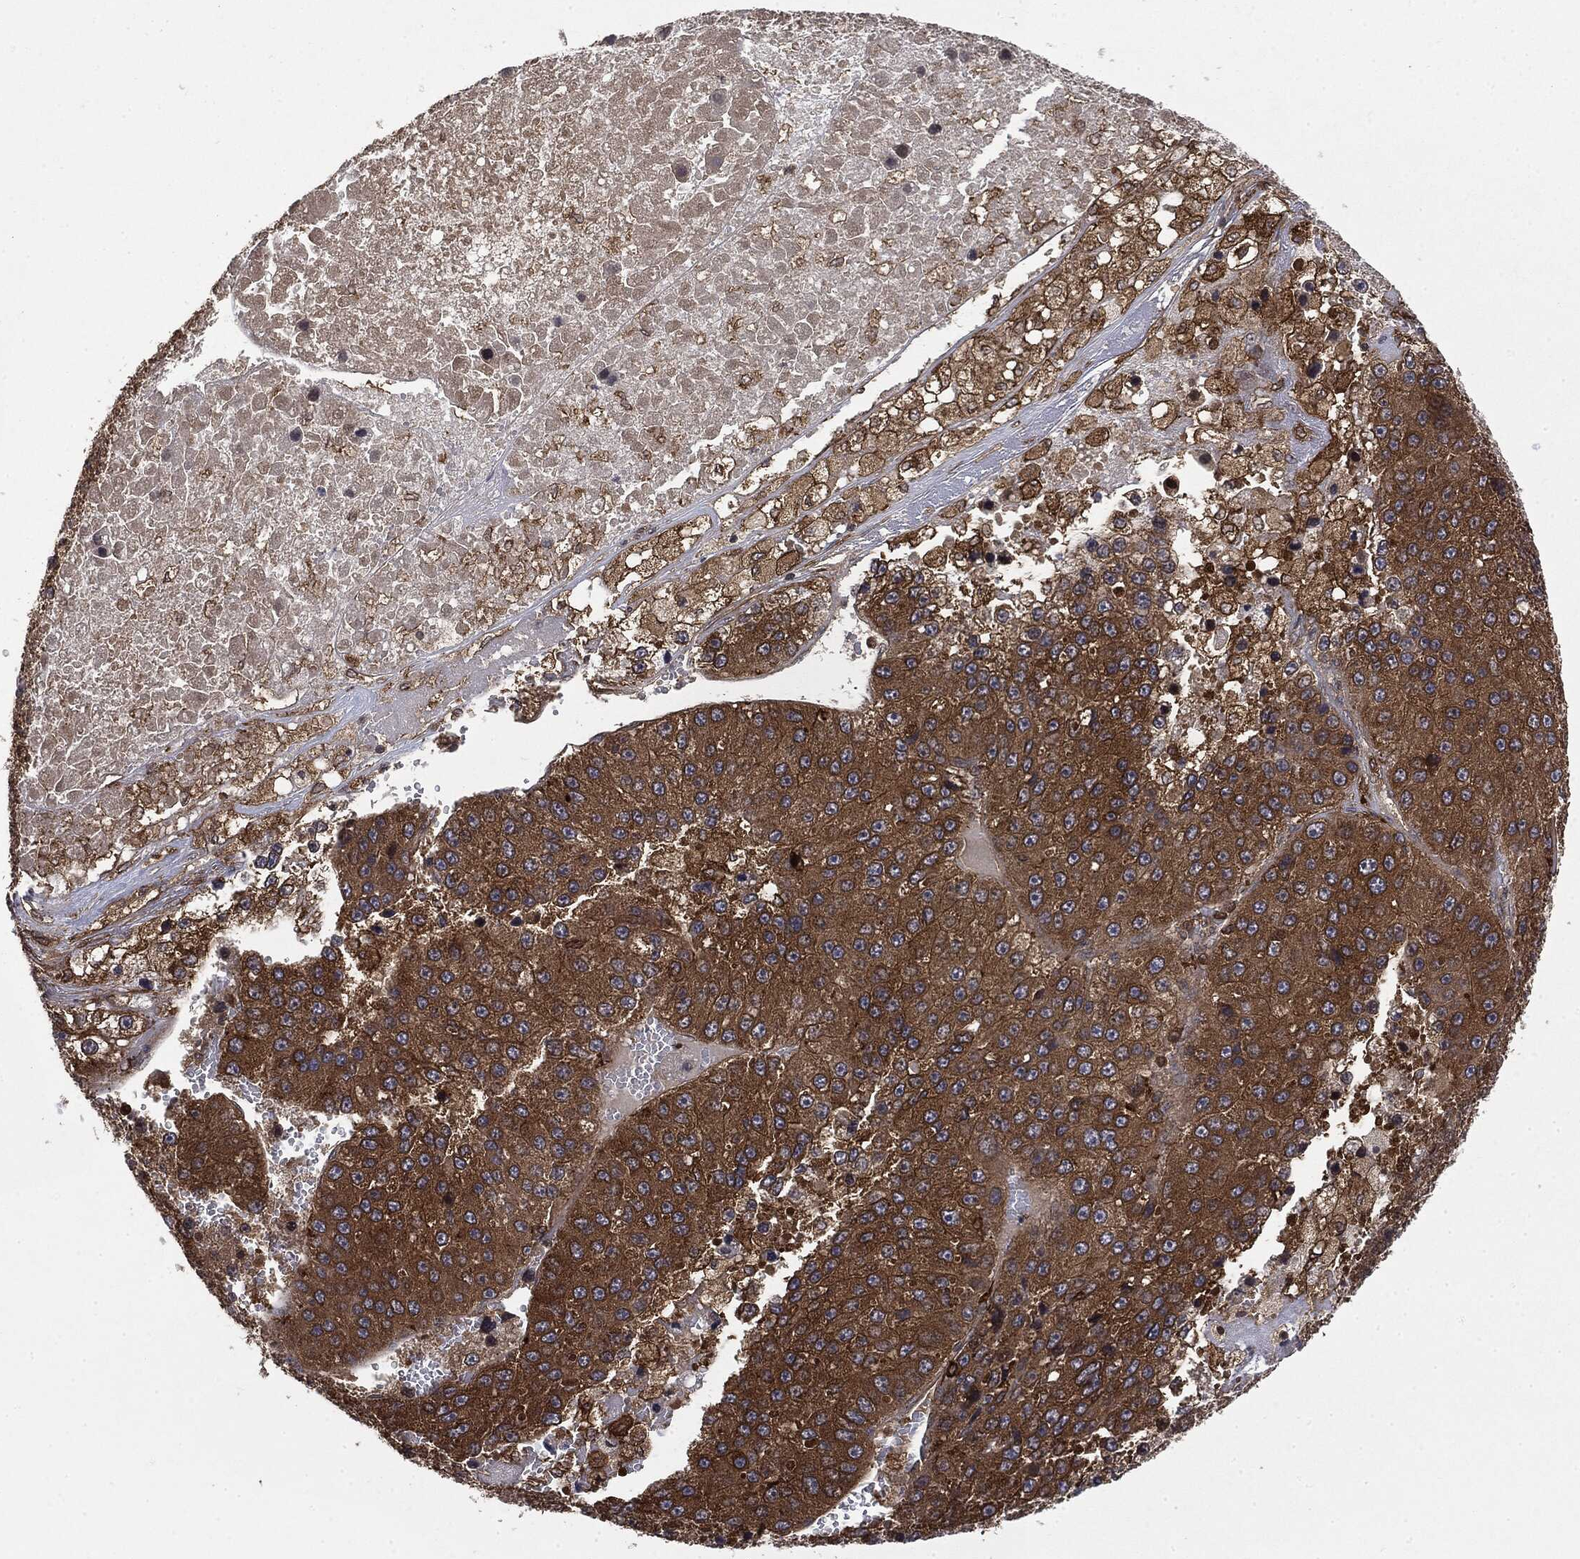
{"staining": {"intensity": "strong", "quantity": ">75%", "location": "cytoplasmic/membranous"}, "tissue": "liver cancer", "cell_type": "Tumor cells", "image_type": "cancer", "snomed": [{"axis": "morphology", "description": "Carcinoma, Hepatocellular, NOS"}, {"axis": "topography", "description": "Liver"}], "caption": "This photomicrograph reveals liver cancer (hepatocellular carcinoma) stained with immunohistochemistry (IHC) to label a protein in brown. The cytoplasmic/membranous of tumor cells show strong positivity for the protein. Nuclei are counter-stained blue.", "gene": "SNX5", "patient": {"sex": "female", "age": 73}}